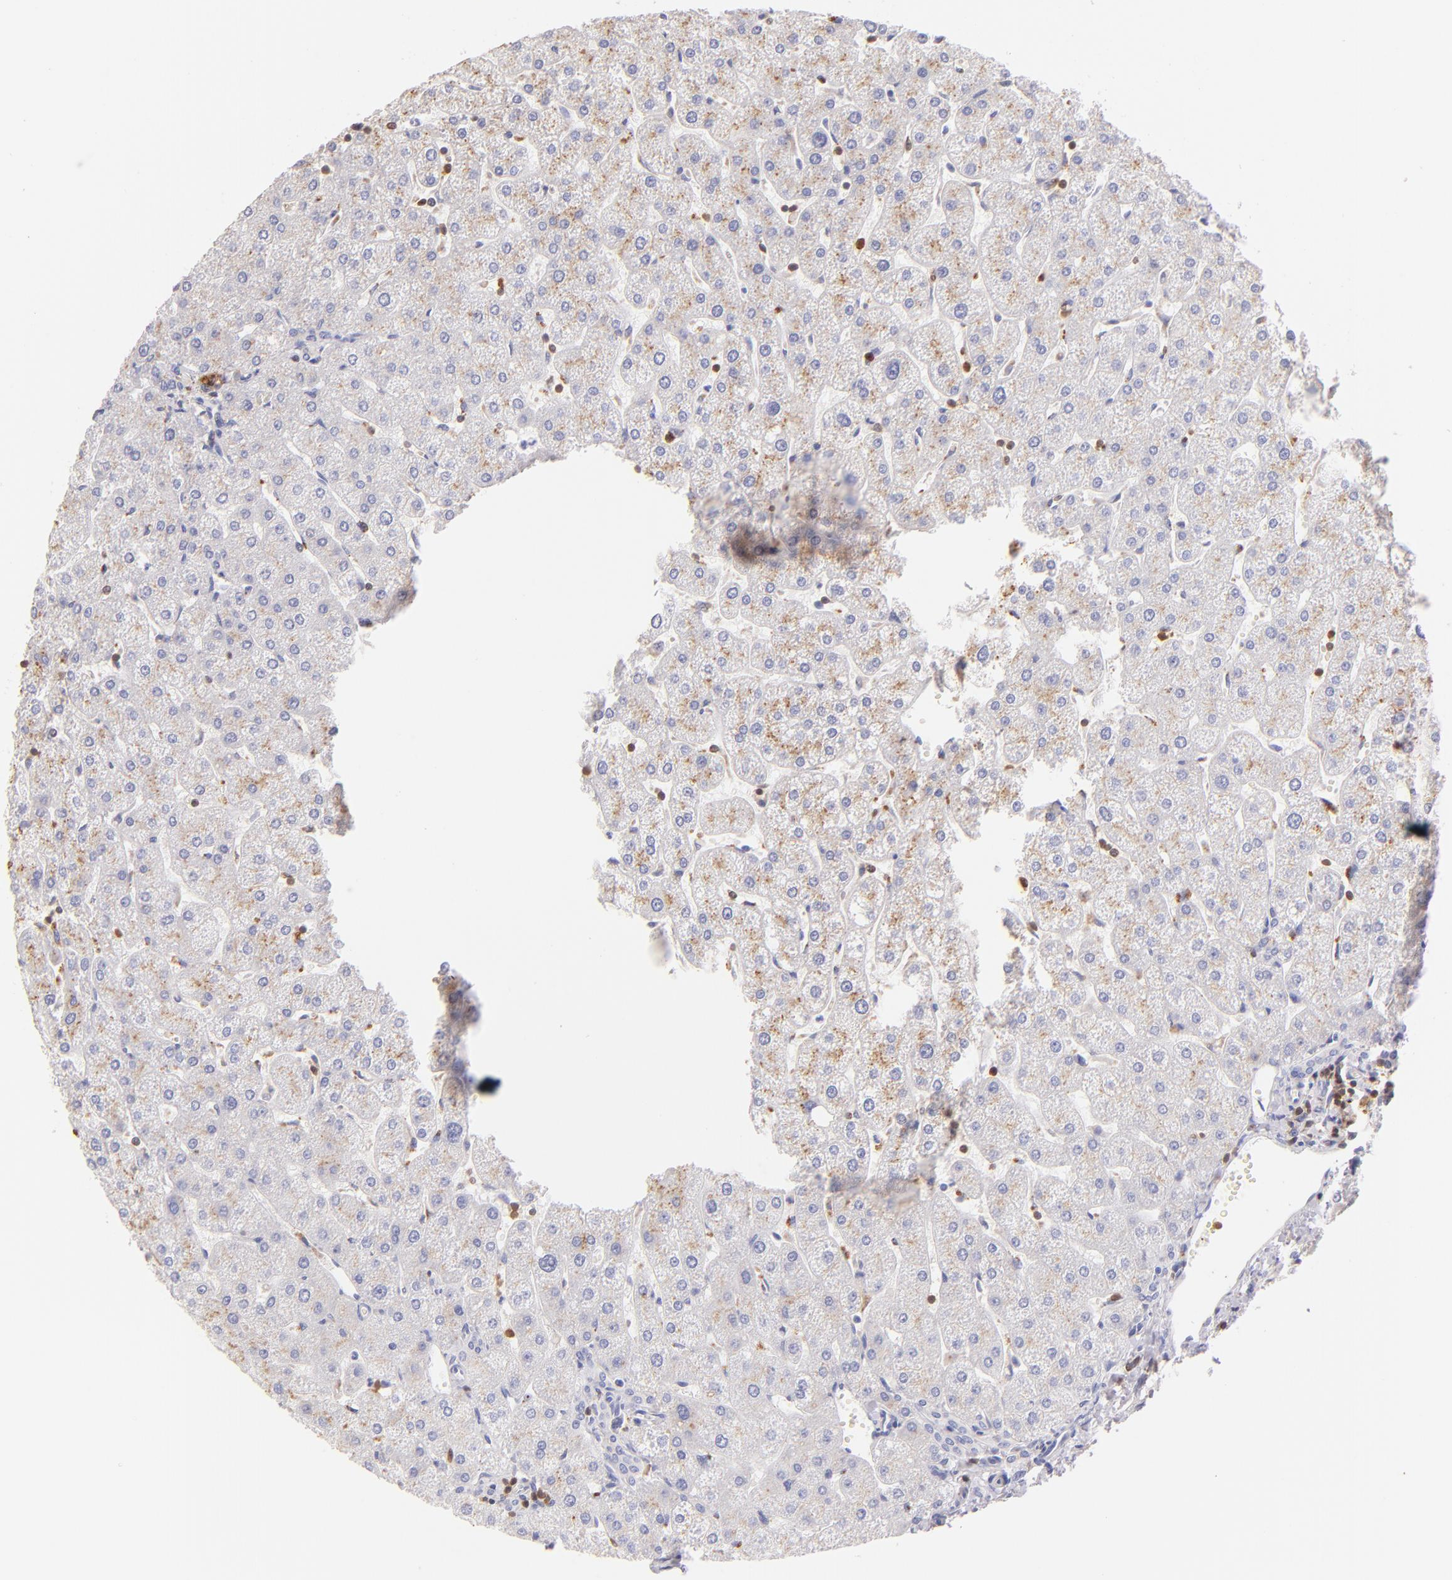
{"staining": {"intensity": "moderate", "quantity": ">75%", "location": "cytoplasmic/membranous"}, "tissue": "liver", "cell_type": "Cholangiocytes", "image_type": "normal", "snomed": [{"axis": "morphology", "description": "Normal tissue, NOS"}, {"axis": "topography", "description": "Liver"}], "caption": "High-power microscopy captured an immunohistochemistry histopathology image of benign liver, revealing moderate cytoplasmic/membranous expression in approximately >75% of cholangiocytes.", "gene": "ZAP70", "patient": {"sex": "male", "age": 67}}